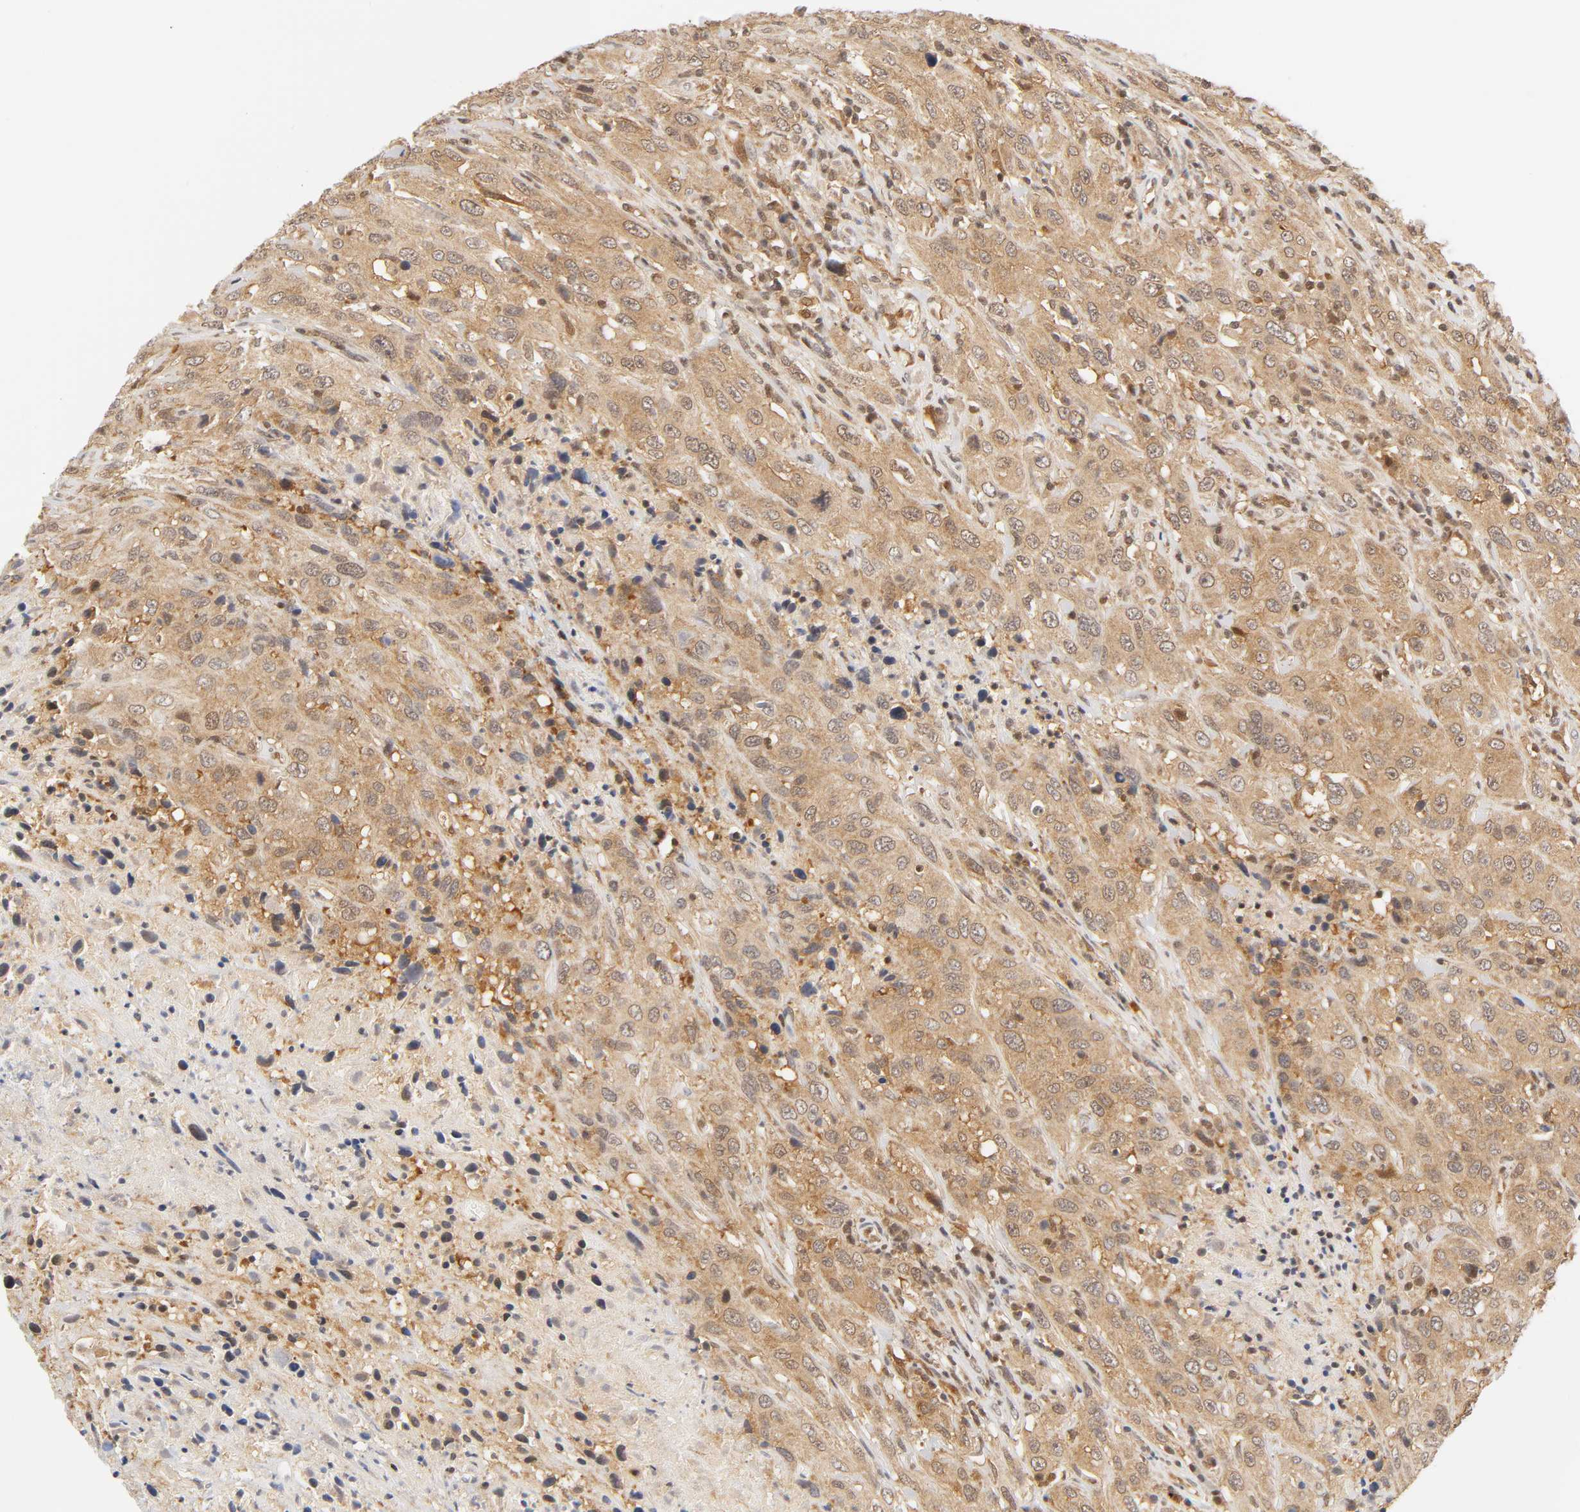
{"staining": {"intensity": "weak", "quantity": ">75%", "location": "cytoplasmic/membranous,nuclear"}, "tissue": "urothelial cancer", "cell_type": "Tumor cells", "image_type": "cancer", "snomed": [{"axis": "morphology", "description": "Urothelial carcinoma, High grade"}, {"axis": "topography", "description": "Urinary bladder"}], "caption": "Urothelial cancer stained with immunohistochemistry demonstrates weak cytoplasmic/membranous and nuclear expression in about >75% of tumor cells. The staining was performed using DAB to visualize the protein expression in brown, while the nuclei were stained in blue with hematoxylin (Magnification: 20x).", "gene": "CDC37", "patient": {"sex": "male", "age": 61}}